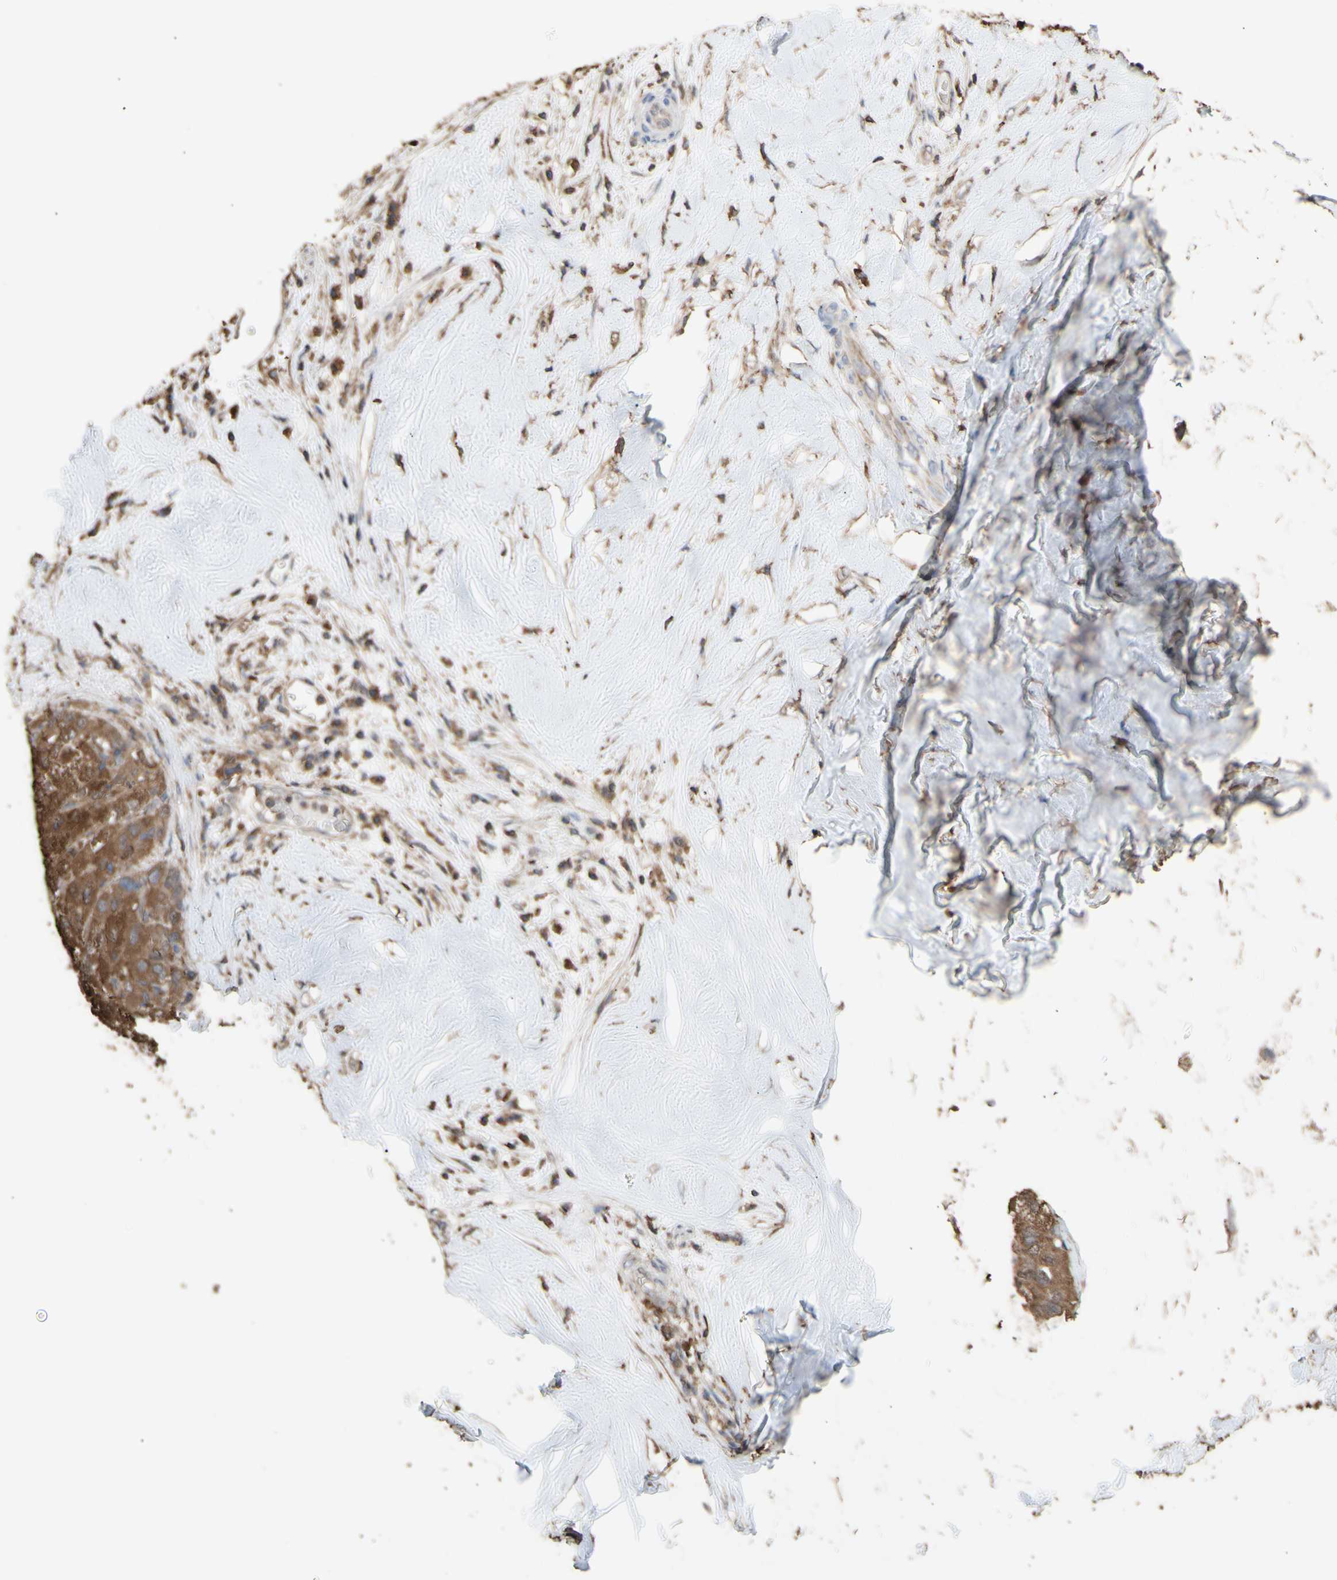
{"staining": {"intensity": "strong", "quantity": ">75%", "location": "cytoplasmic/membranous"}, "tissue": "liver cancer", "cell_type": "Tumor cells", "image_type": "cancer", "snomed": [{"axis": "morphology", "description": "Carcinoma, Hepatocellular, NOS"}, {"axis": "topography", "description": "Liver"}], "caption": "Immunohistochemistry of human hepatocellular carcinoma (liver) shows high levels of strong cytoplasmic/membranous staining in approximately >75% of tumor cells. (Brightfield microscopy of DAB IHC at high magnification).", "gene": "ALDH9A1", "patient": {"sex": "male", "age": 80}}